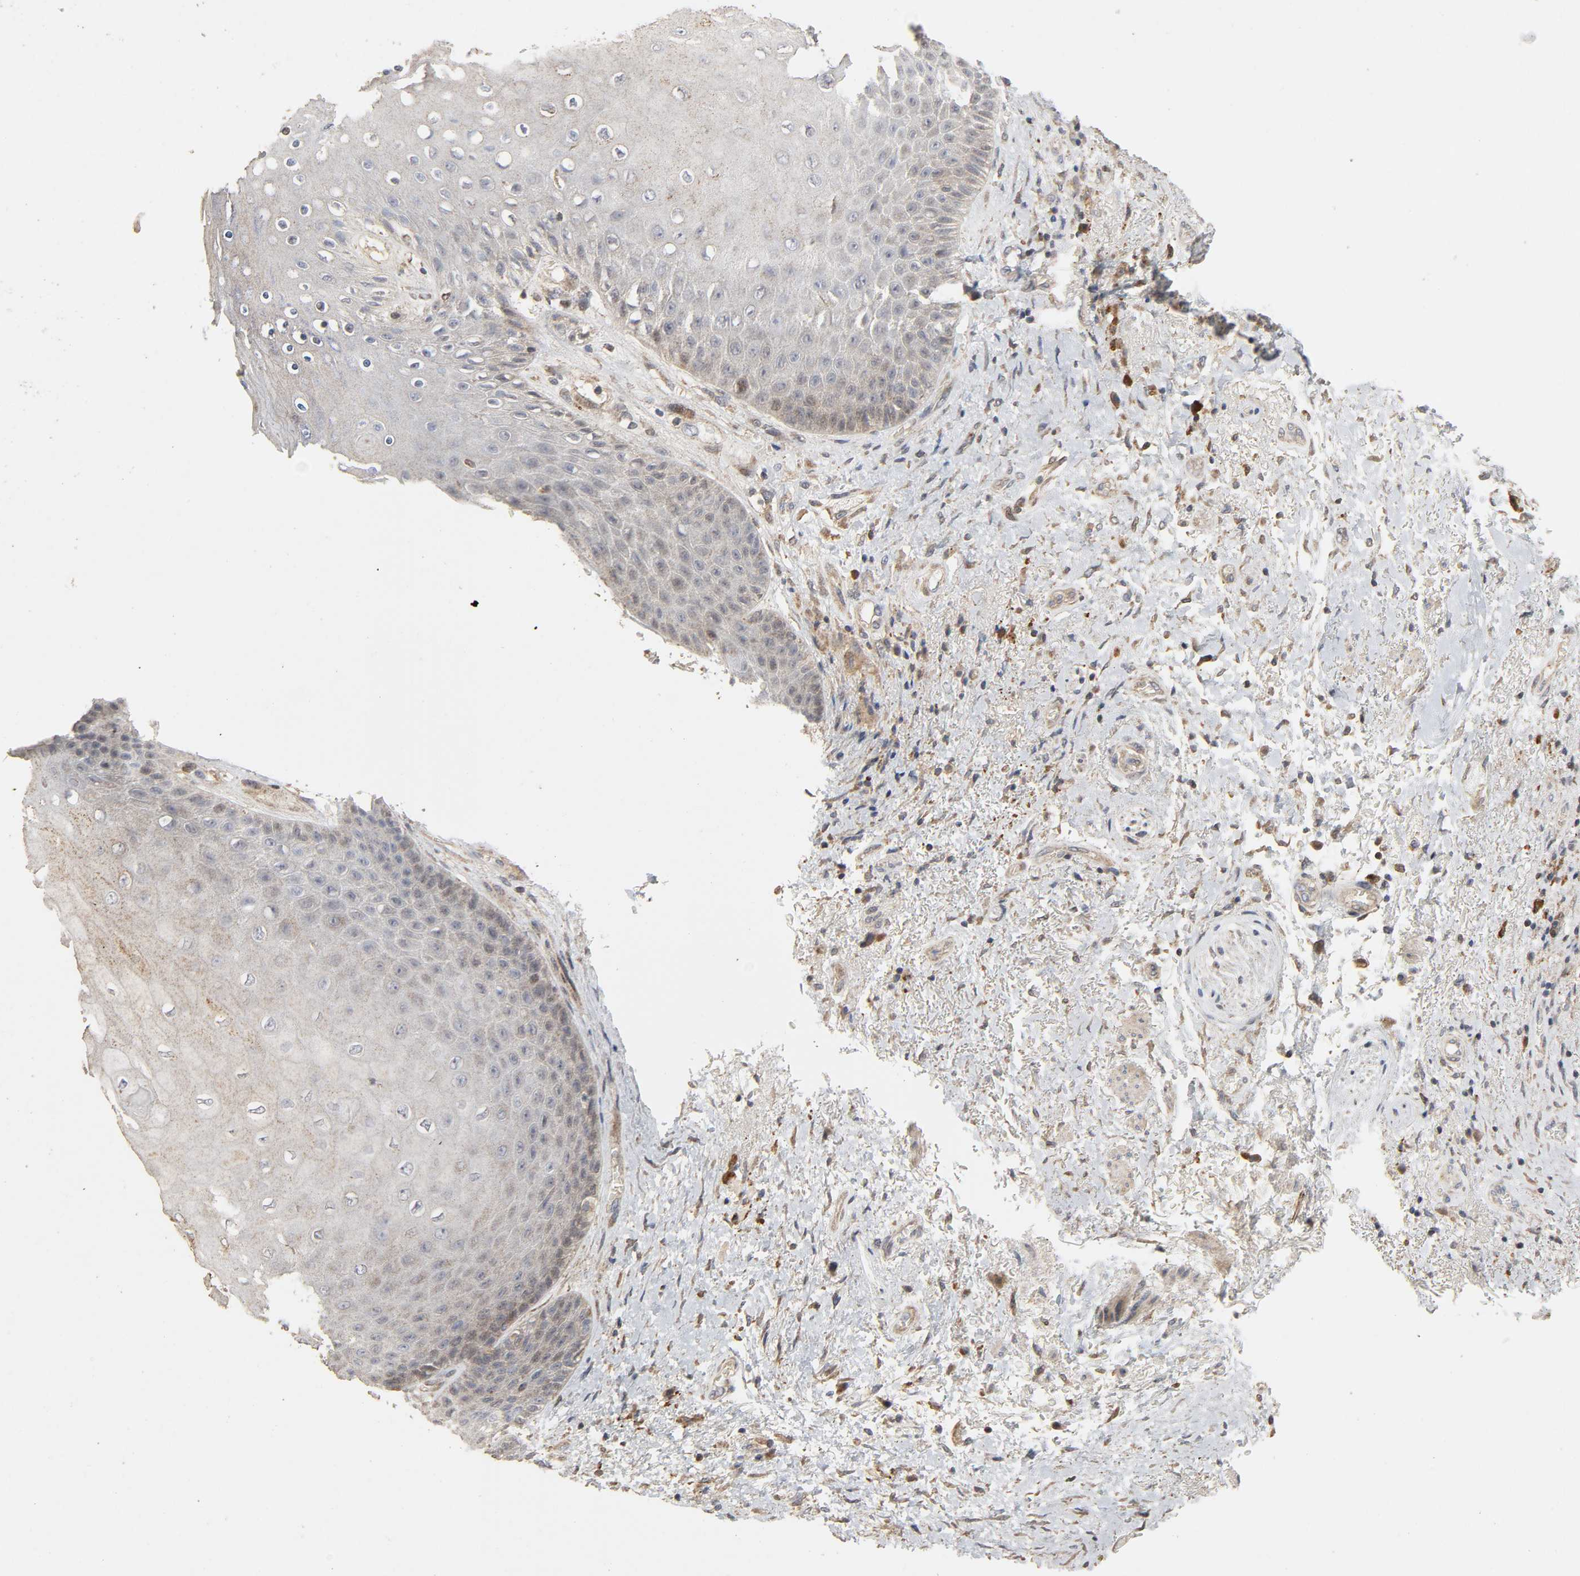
{"staining": {"intensity": "weak", "quantity": ">75%", "location": "cytoplasmic/membranous"}, "tissue": "skin", "cell_type": "Epidermal cells", "image_type": "normal", "snomed": [{"axis": "morphology", "description": "Normal tissue, NOS"}, {"axis": "topography", "description": "Anal"}], "caption": "Immunohistochemistry (IHC) micrograph of benign skin: human skin stained using immunohistochemistry (IHC) exhibits low levels of weak protein expression localized specifically in the cytoplasmic/membranous of epidermal cells, appearing as a cytoplasmic/membranous brown color.", "gene": "CDK6", "patient": {"sex": "female", "age": 46}}